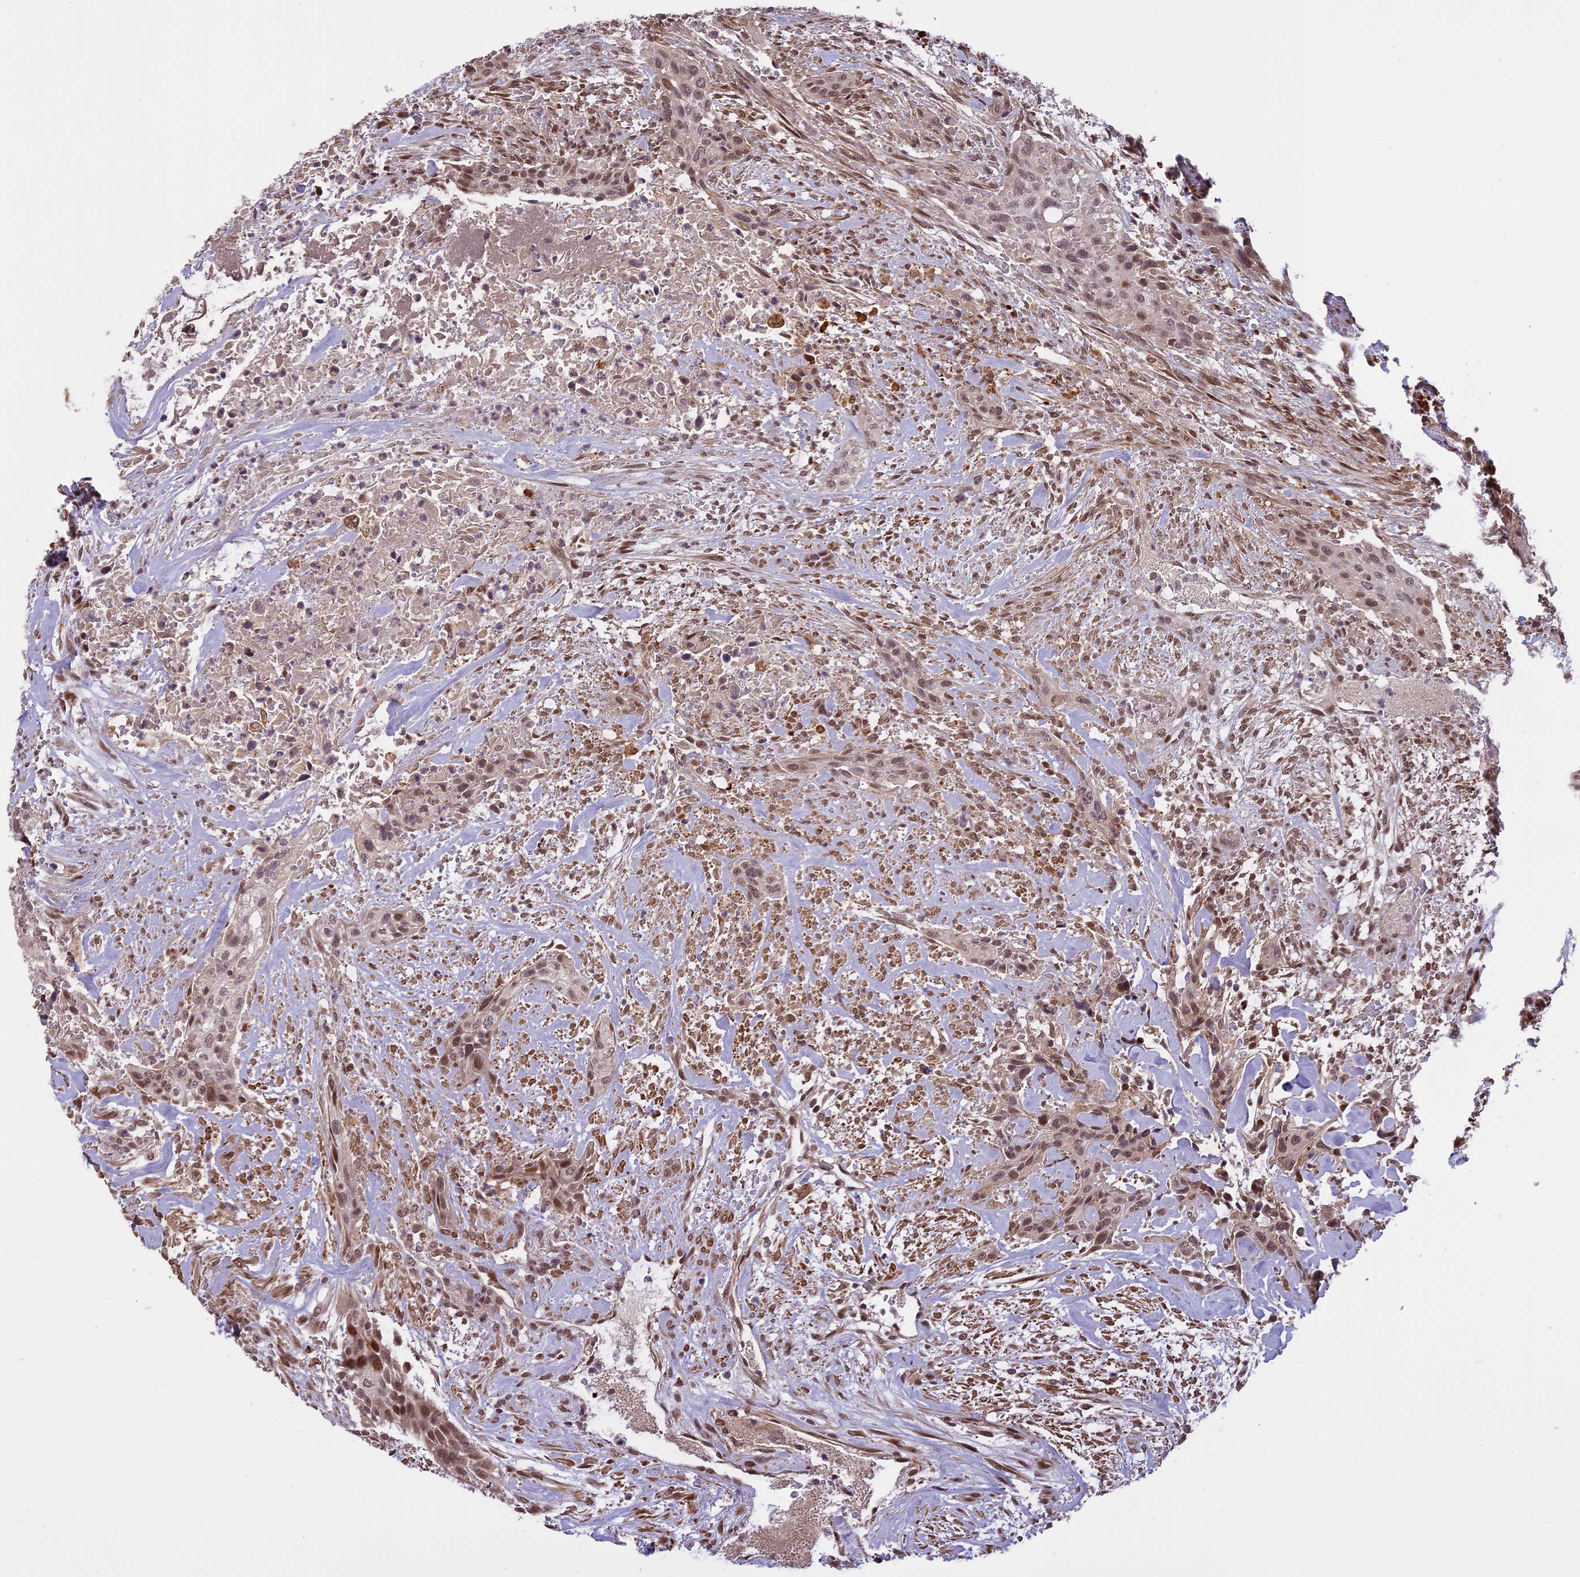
{"staining": {"intensity": "weak", "quantity": "25%-75%", "location": "nuclear"}, "tissue": "urothelial cancer", "cell_type": "Tumor cells", "image_type": "cancer", "snomed": [{"axis": "morphology", "description": "Urothelial carcinoma, High grade"}, {"axis": "topography", "description": "Urinary bladder"}], "caption": "The photomicrograph reveals staining of urothelial cancer, revealing weak nuclear protein positivity (brown color) within tumor cells.", "gene": "PRELID2", "patient": {"sex": "male", "age": 35}}